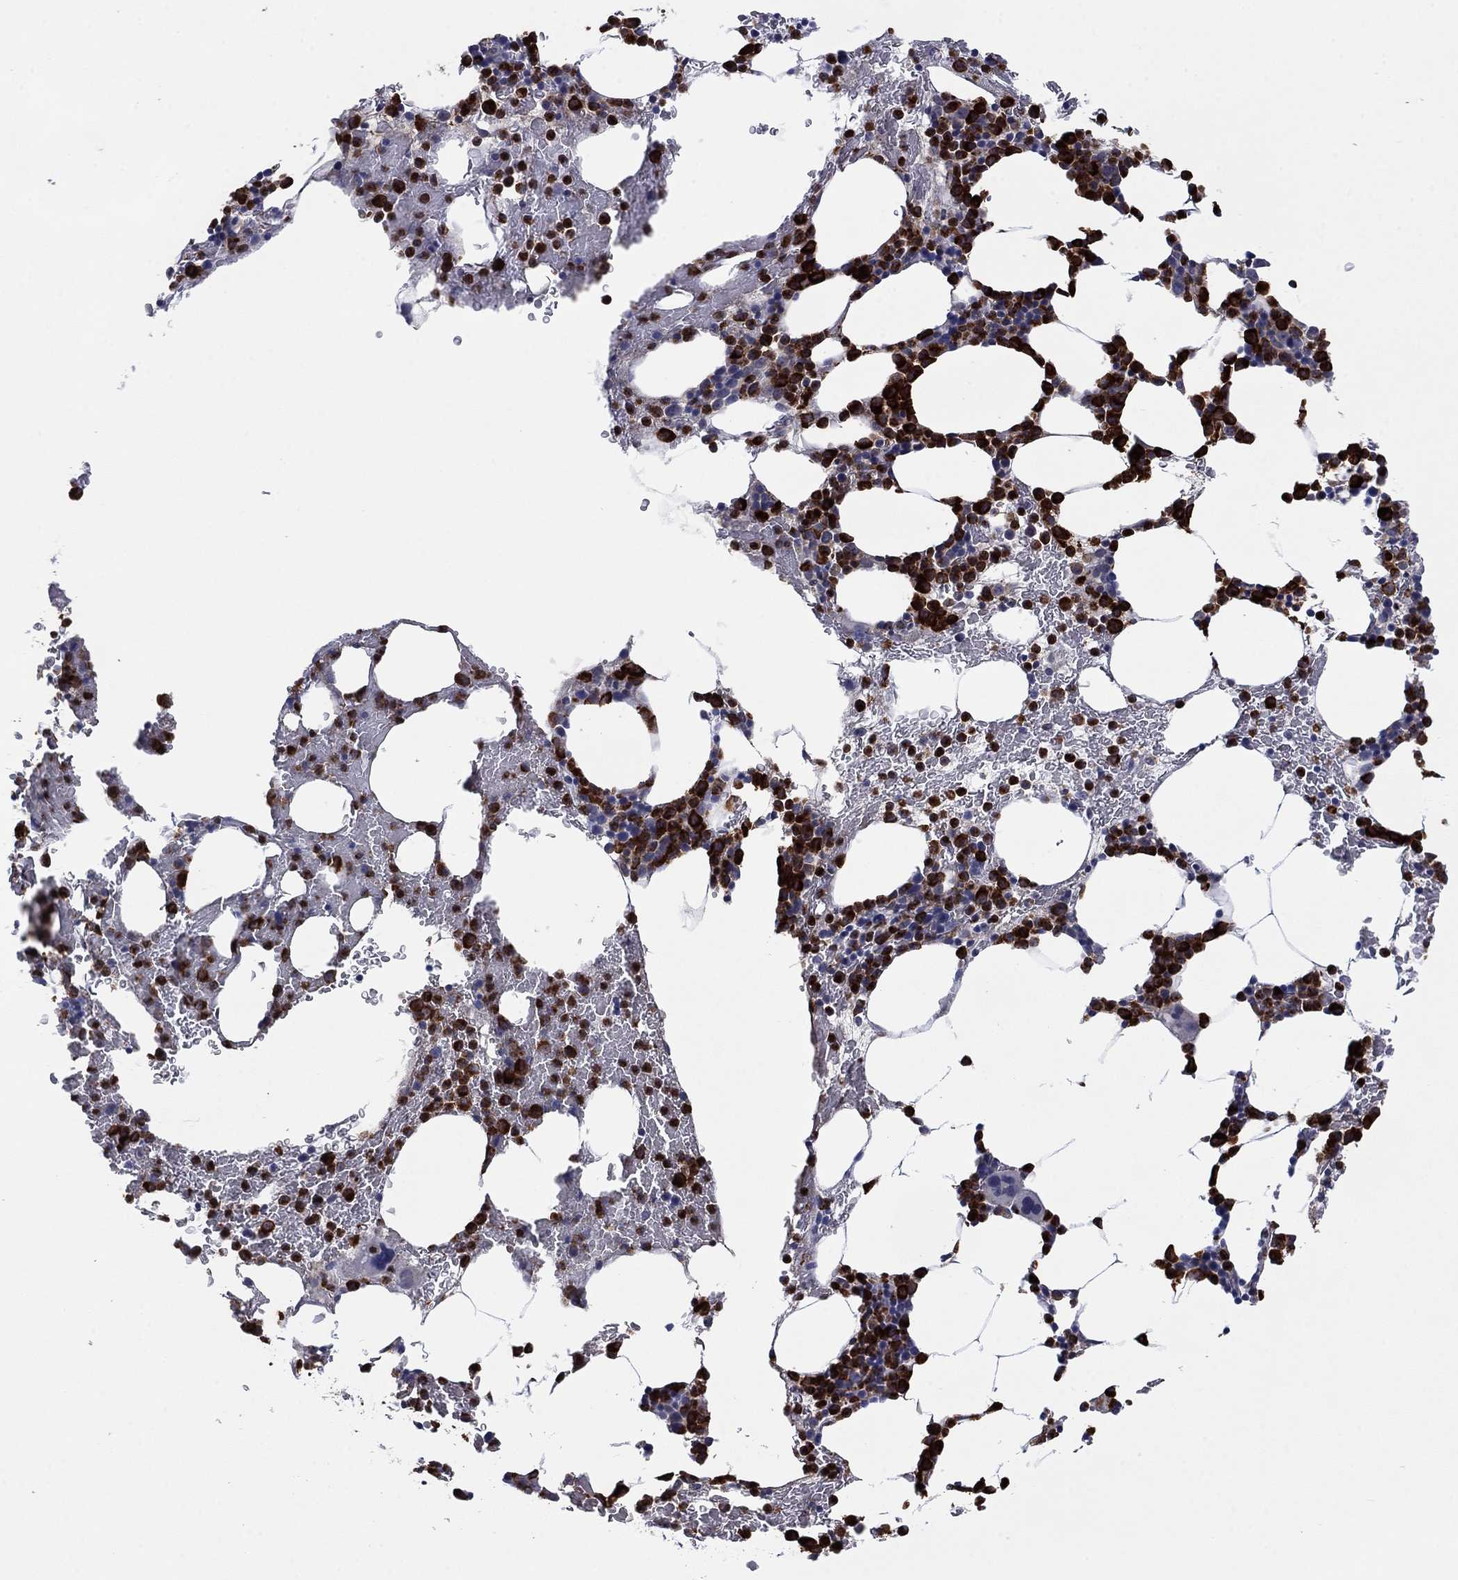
{"staining": {"intensity": "strong", "quantity": "25%-75%", "location": "cytoplasmic/membranous"}, "tissue": "bone marrow", "cell_type": "Hematopoietic cells", "image_type": "normal", "snomed": [{"axis": "morphology", "description": "Normal tissue, NOS"}, {"axis": "topography", "description": "Bone marrow"}], "caption": "An immunohistochemistry photomicrograph of unremarkable tissue is shown. Protein staining in brown labels strong cytoplasmic/membranous positivity in bone marrow within hematopoietic cells. The staining was performed using DAB to visualize the protein expression in brown, while the nuclei were stained in blue with hematoxylin (Magnification: 20x).", "gene": "MTRFR", "patient": {"sex": "male", "age": 83}}